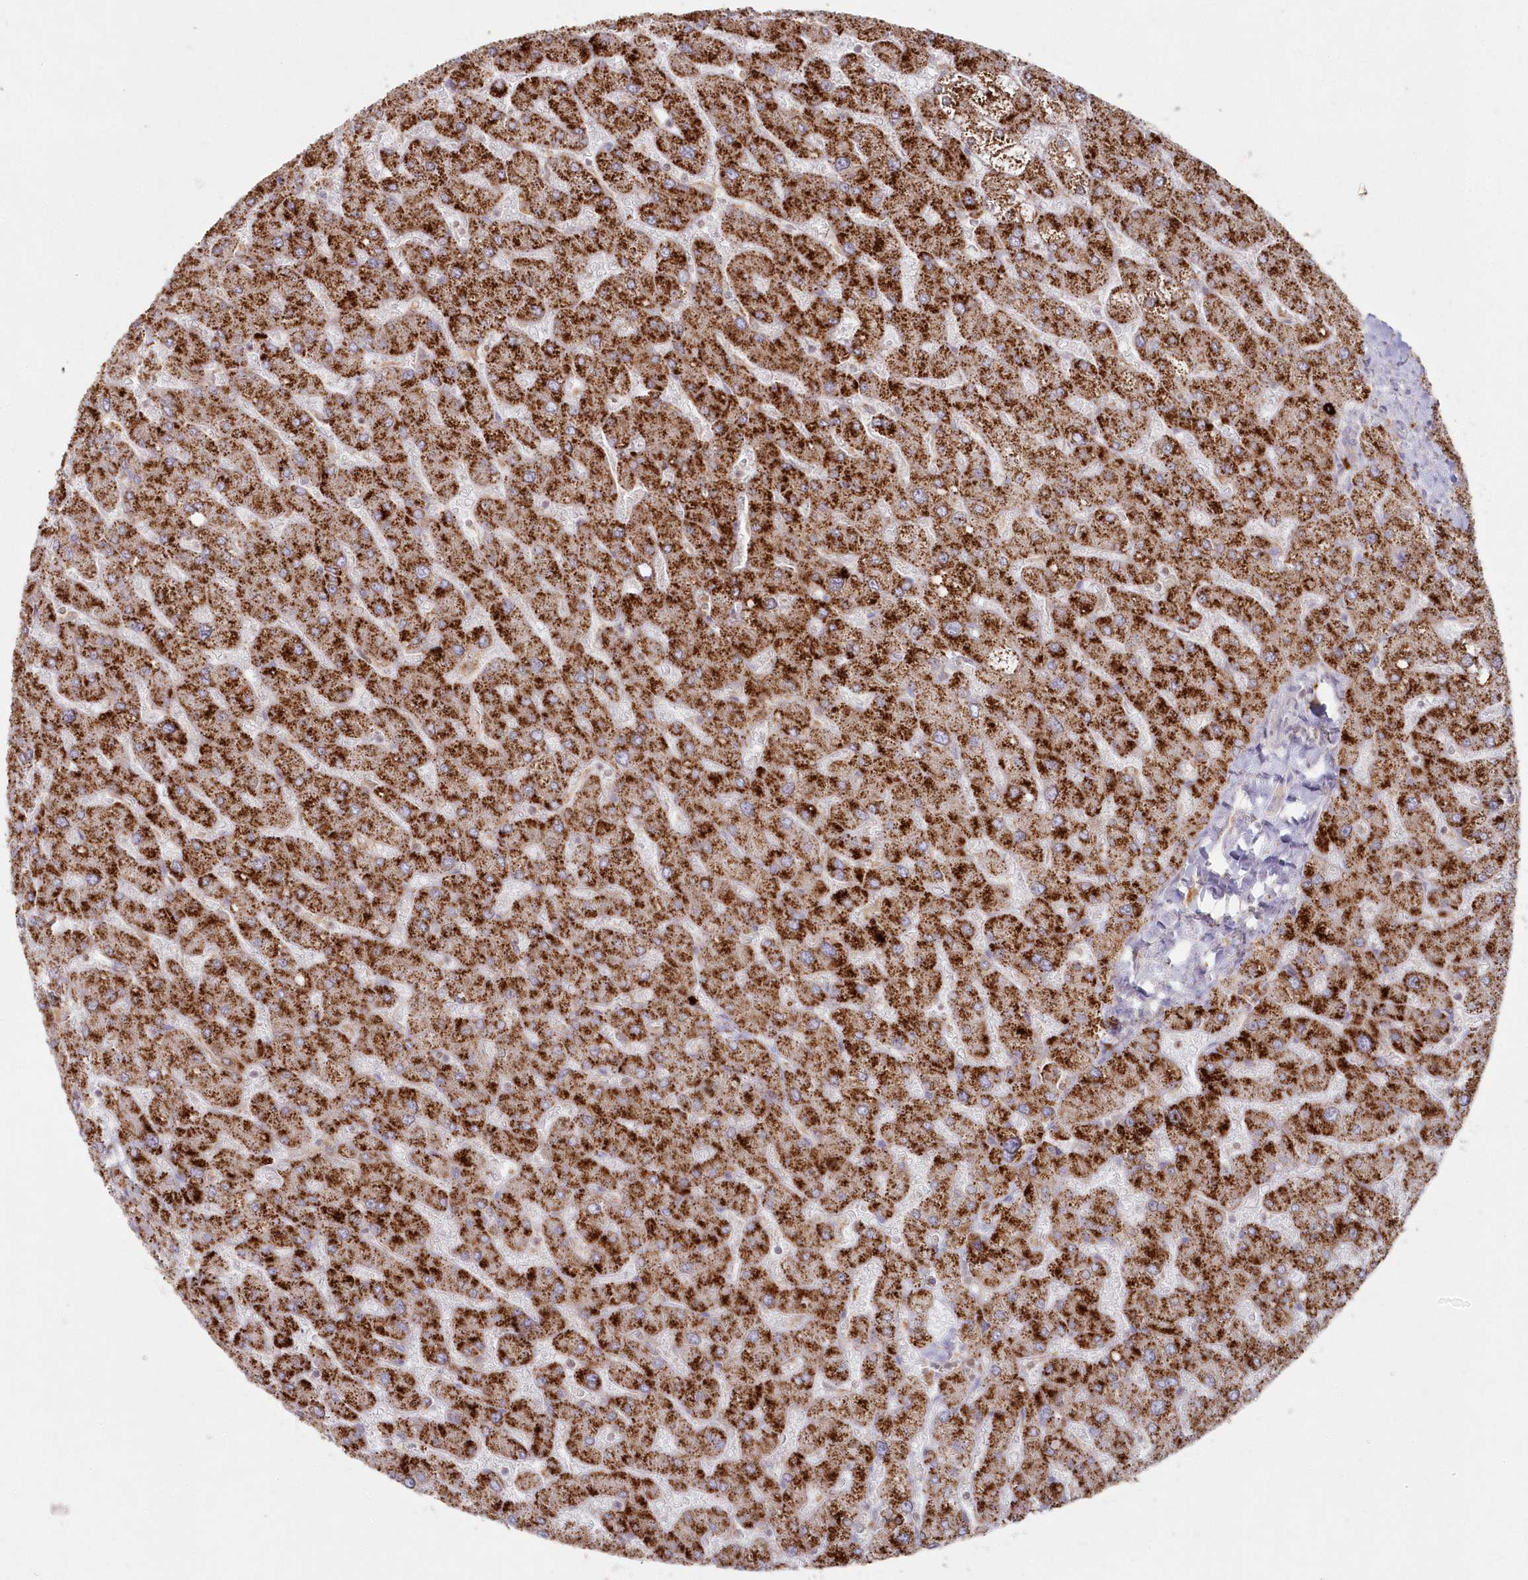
{"staining": {"intensity": "negative", "quantity": "none", "location": "none"}, "tissue": "liver", "cell_type": "Cholangiocytes", "image_type": "normal", "snomed": [{"axis": "morphology", "description": "Normal tissue, NOS"}, {"axis": "topography", "description": "Liver"}], "caption": "A high-resolution histopathology image shows immunohistochemistry (IHC) staining of unremarkable liver, which displays no significant expression in cholangiocytes. The staining was performed using DAB to visualize the protein expression in brown, while the nuclei were stained in blue with hematoxylin (Magnification: 20x).", "gene": "ARSB", "patient": {"sex": "male", "age": 55}}